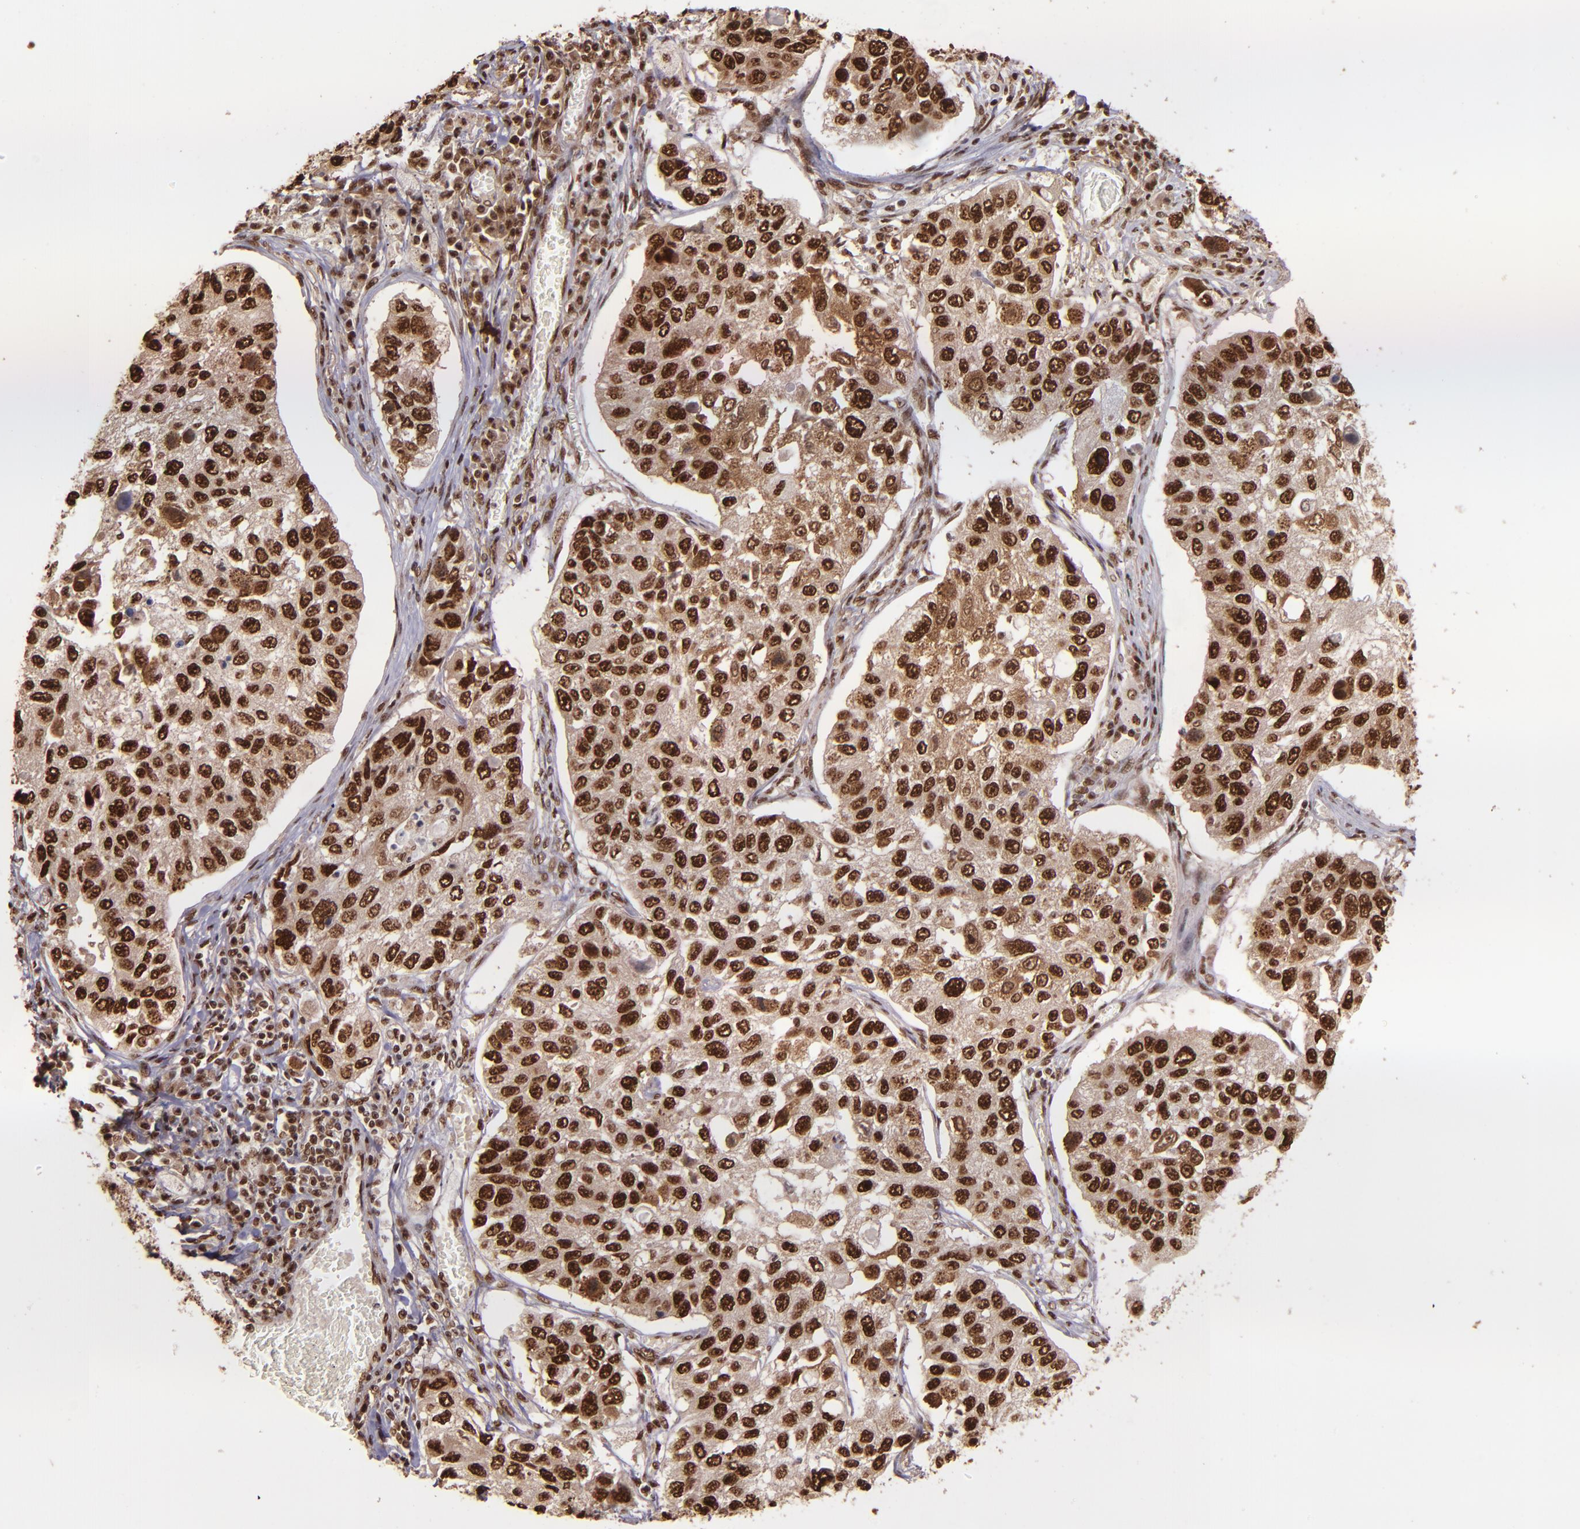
{"staining": {"intensity": "strong", "quantity": ">75%", "location": "nuclear"}, "tissue": "lung cancer", "cell_type": "Tumor cells", "image_type": "cancer", "snomed": [{"axis": "morphology", "description": "Squamous cell carcinoma, NOS"}, {"axis": "topography", "description": "Lung"}], "caption": "Lung cancer stained with a brown dye reveals strong nuclear positive expression in about >75% of tumor cells.", "gene": "PQBP1", "patient": {"sex": "male", "age": 71}}